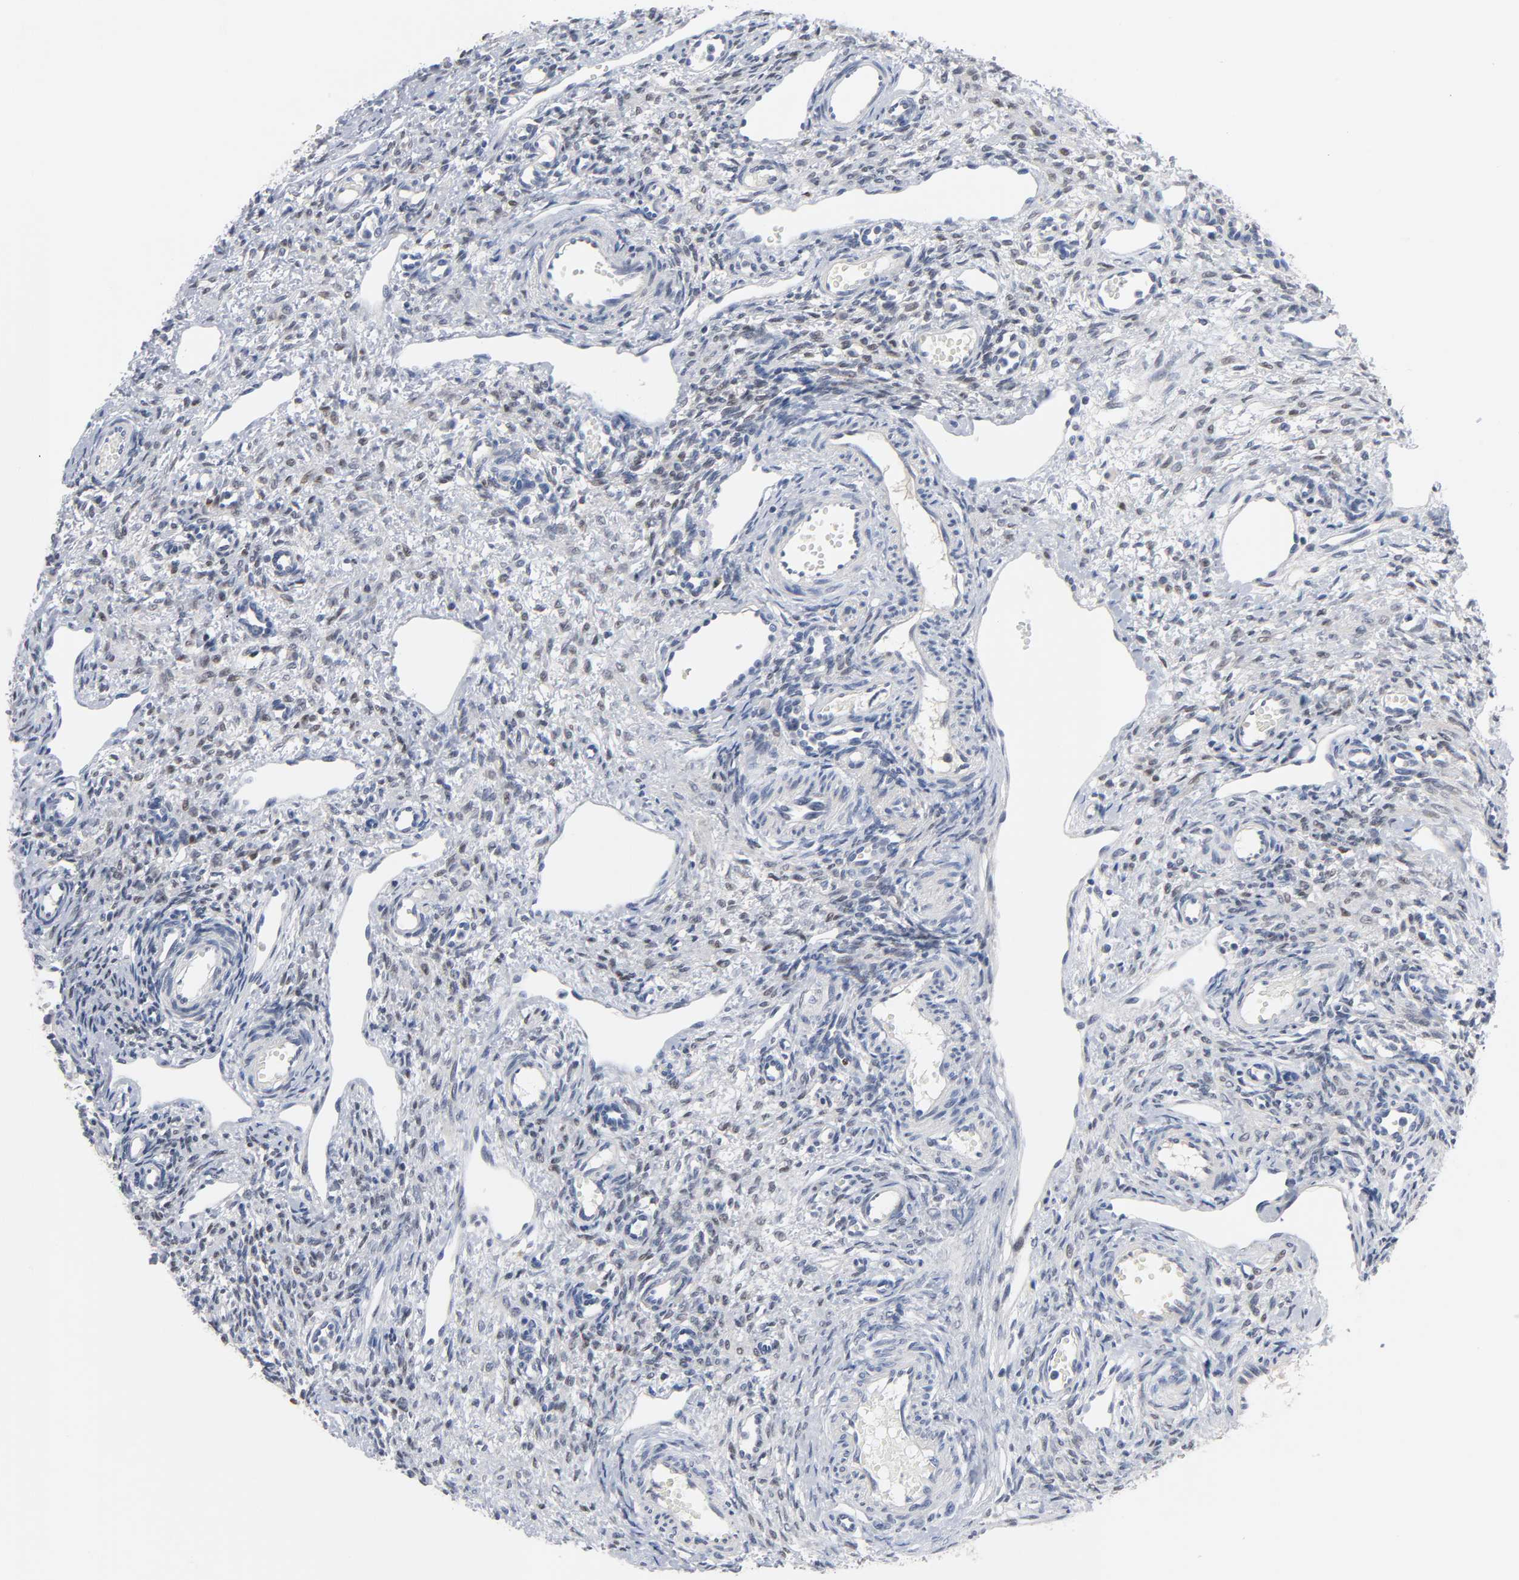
{"staining": {"intensity": "weak", "quantity": "25%-75%", "location": "nuclear"}, "tissue": "ovary", "cell_type": "Ovarian stroma cells", "image_type": "normal", "snomed": [{"axis": "morphology", "description": "Normal tissue, NOS"}, {"axis": "topography", "description": "Ovary"}], "caption": "Ovary stained for a protein (brown) reveals weak nuclear positive positivity in approximately 25%-75% of ovarian stroma cells.", "gene": "WEE1", "patient": {"sex": "female", "age": 33}}